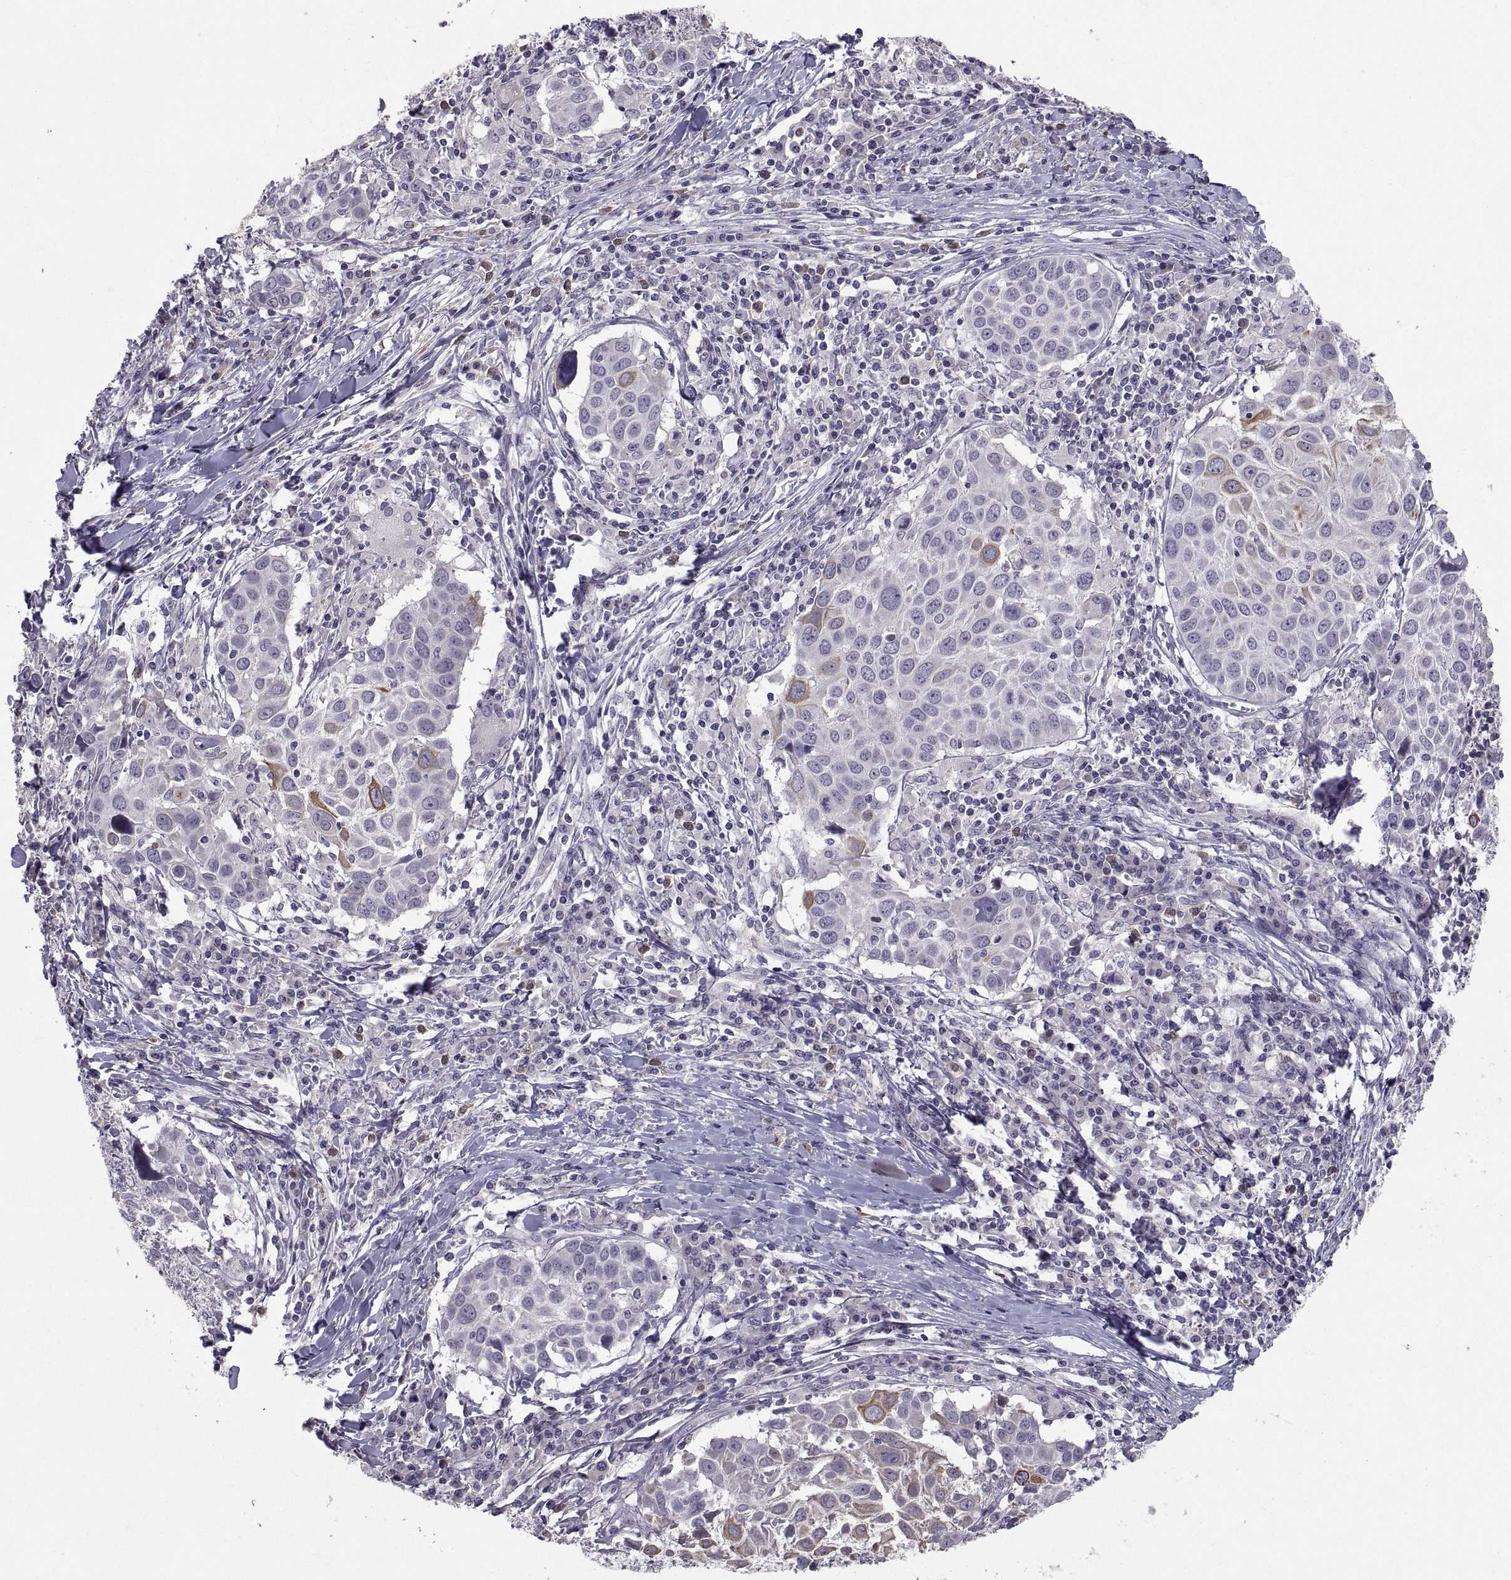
{"staining": {"intensity": "moderate", "quantity": "<25%", "location": "cytoplasmic/membranous"}, "tissue": "lung cancer", "cell_type": "Tumor cells", "image_type": "cancer", "snomed": [{"axis": "morphology", "description": "Squamous cell carcinoma, NOS"}, {"axis": "topography", "description": "Lung"}], "caption": "Immunohistochemistry staining of lung cancer, which demonstrates low levels of moderate cytoplasmic/membranous positivity in about <25% of tumor cells indicating moderate cytoplasmic/membranous protein expression. The staining was performed using DAB (3,3'-diaminobenzidine) (brown) for protein detection and nuclei were counterstained in hematoxylin (blue).", "gene": "NPTX2", "patient": {"sex": "male", "age": 57}}